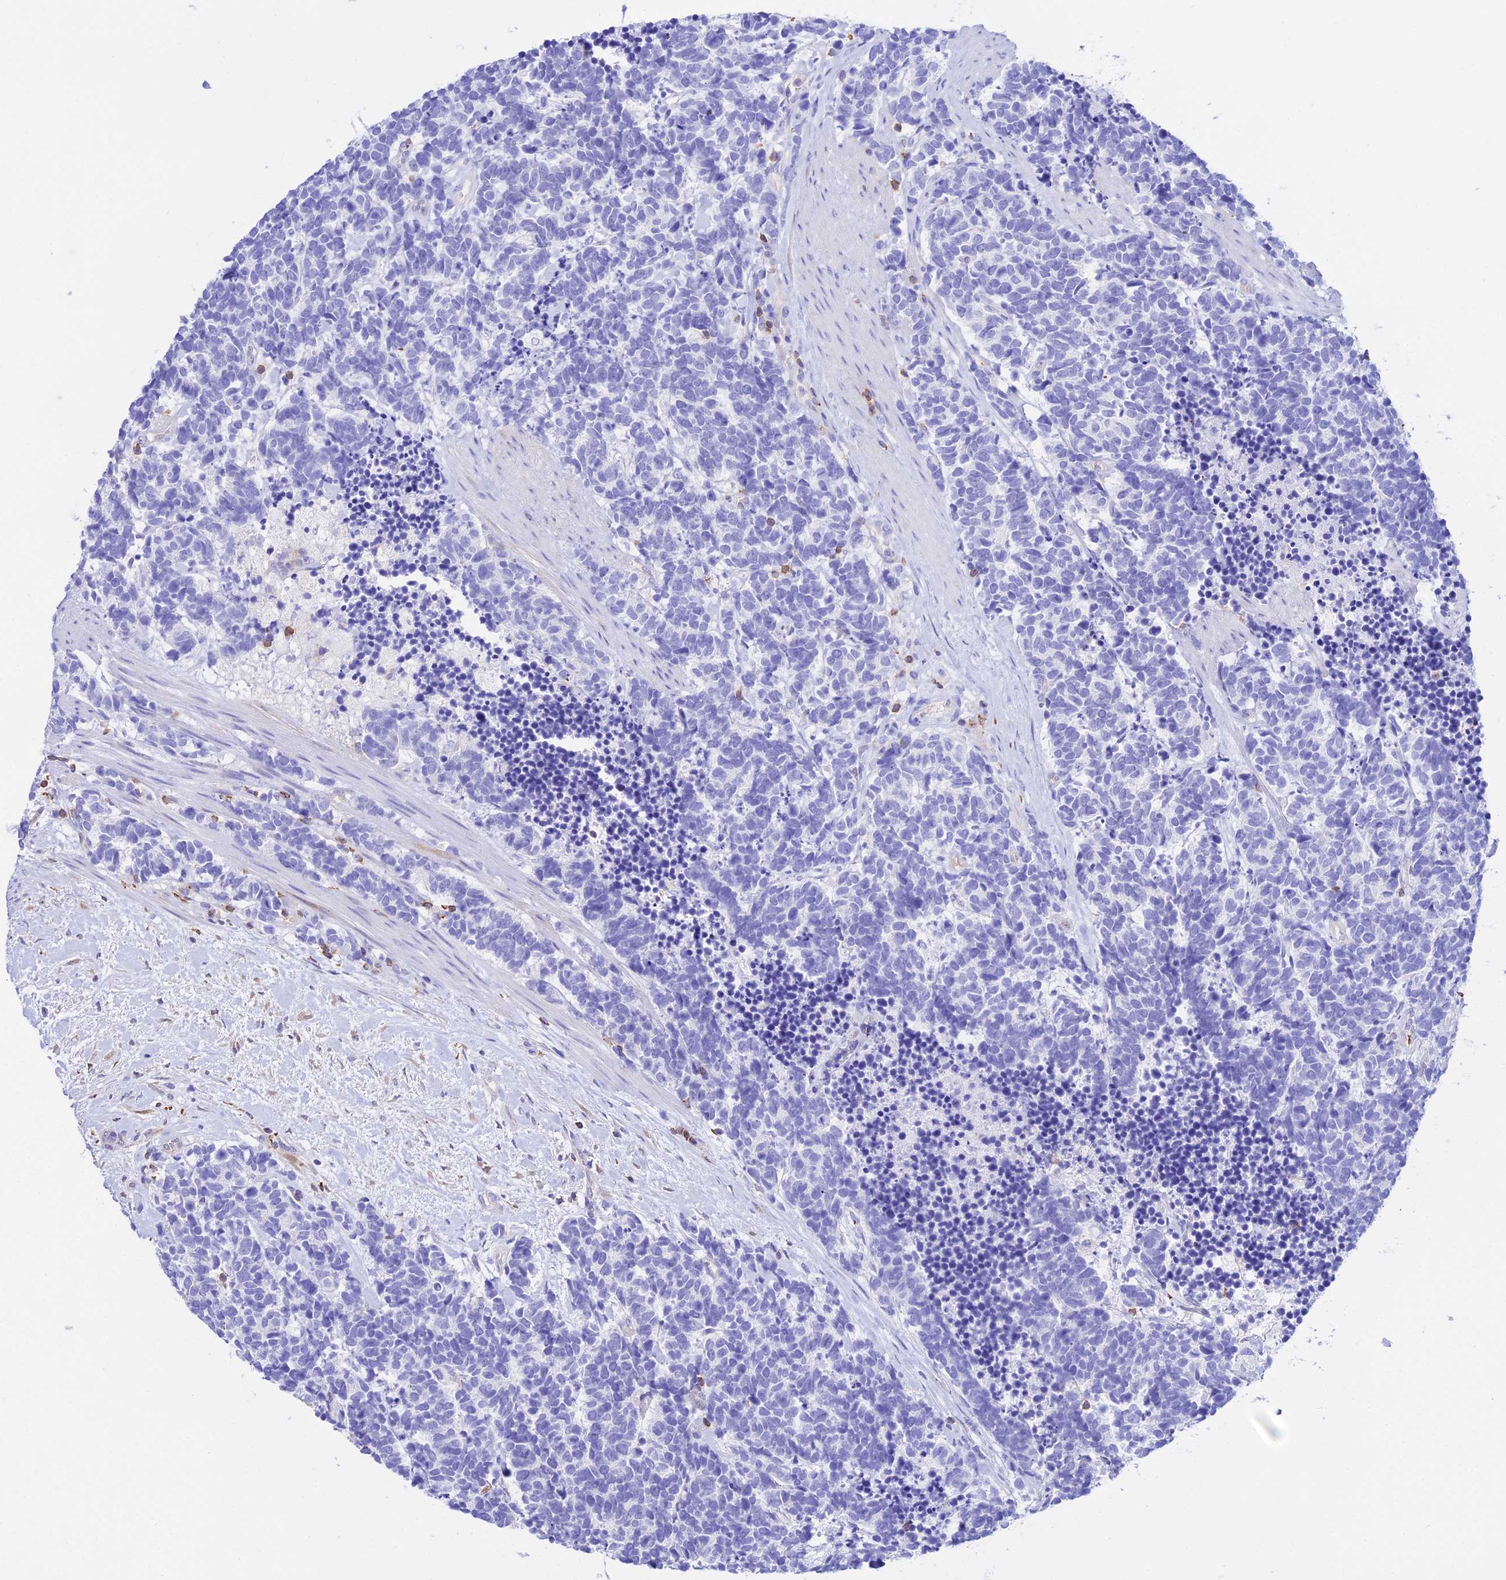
{"staining": {"intensity": "negative", "quantity": "none", "location": "none"}, "tissue": "carcinoid", "cell_type": "Tumor cells", "image_type": "cancer", "snomed": [{"axis": "morphology", "description": "Carcinoma, NOS"}, {"axis": "morphology", "description": "Carcinoid, malignant, NOS"}, {"axis": "topography", "description": "Prostate"}], "caption": "A micrograph of human carcinoid is negative for staining in tumor cells.", "gene": "S100A16", "patient": {"sex": "male", "age": 57}}